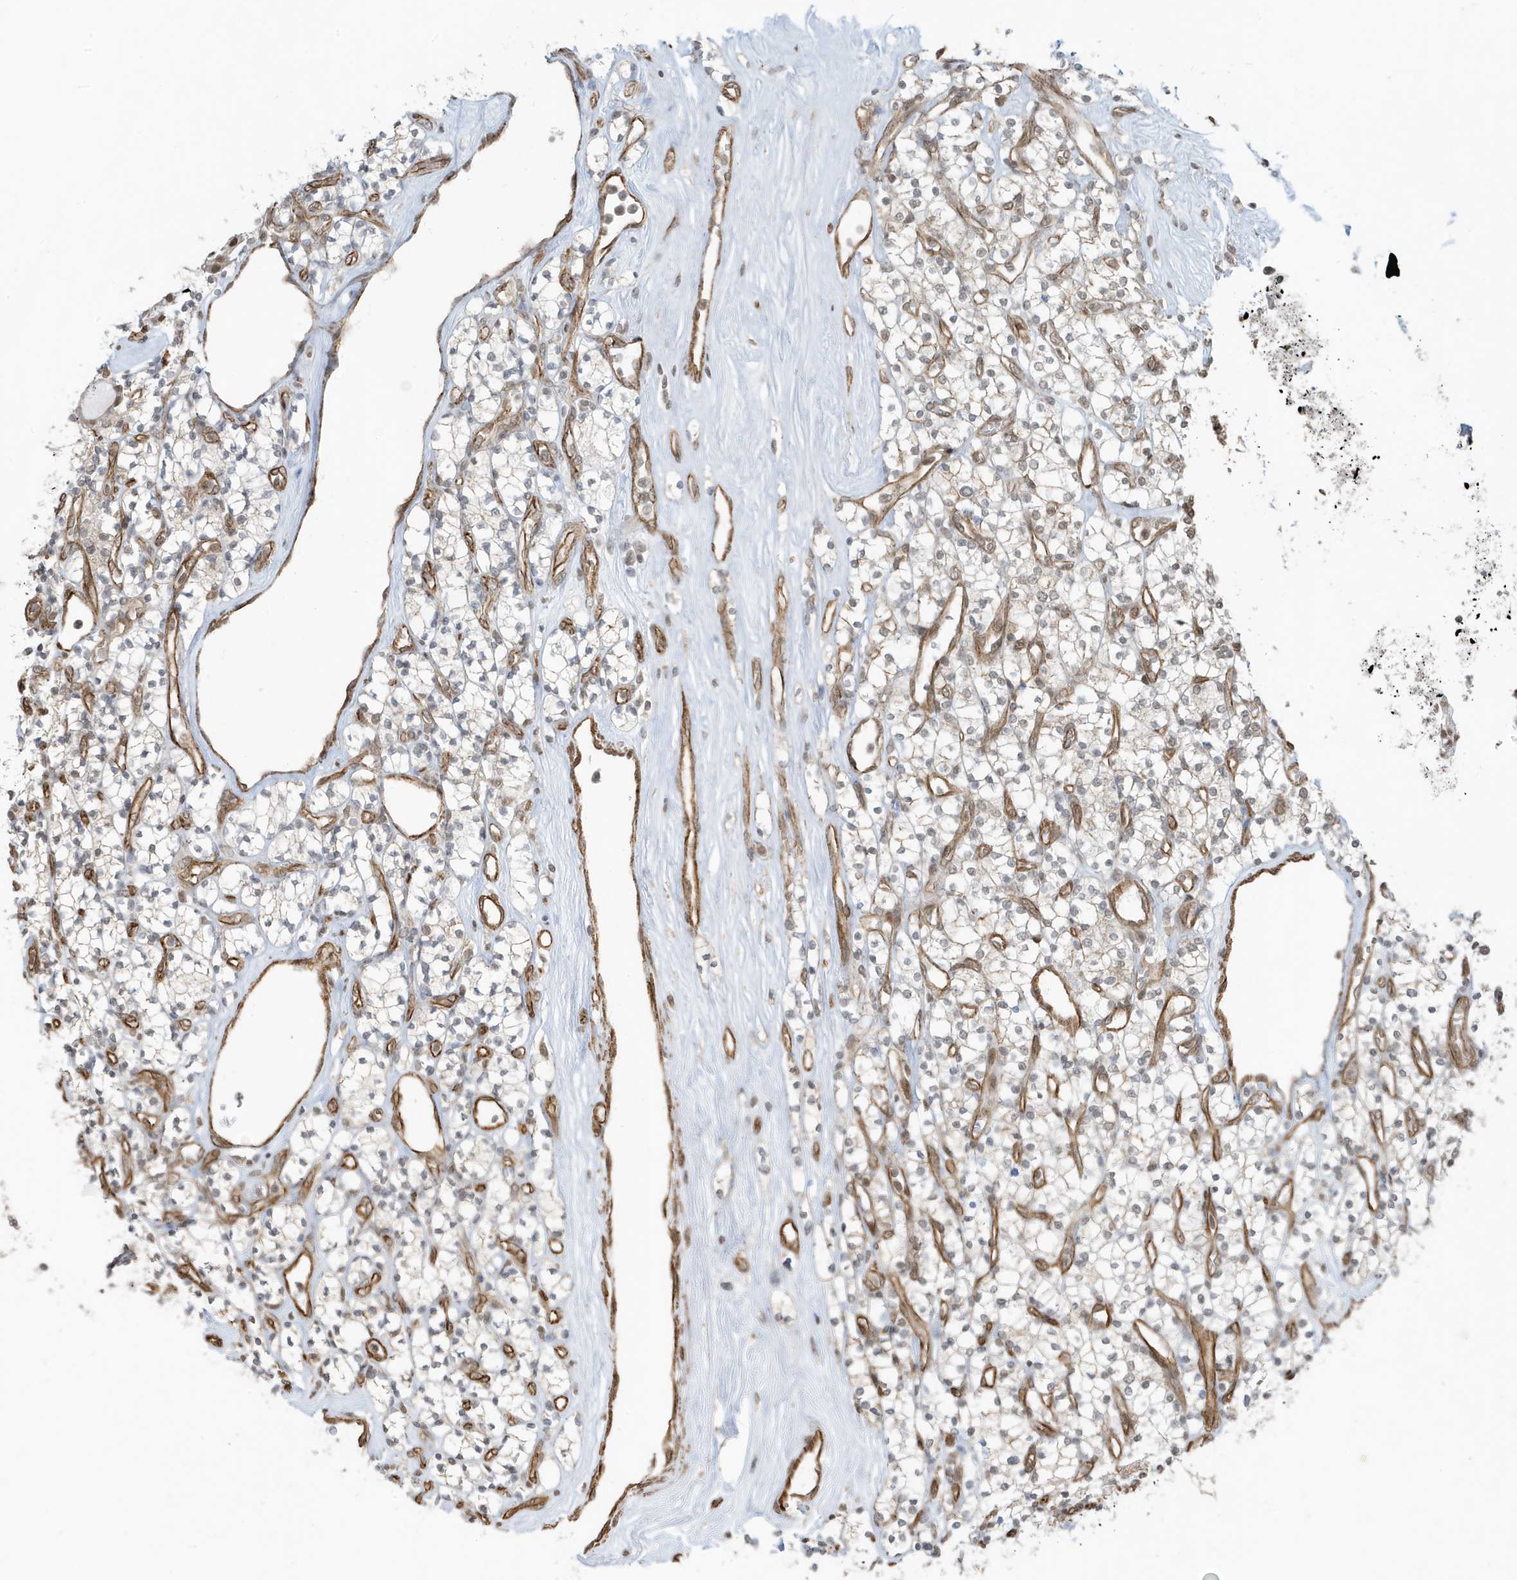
{"staining": {"intensity": "negative", "quantity": "none", "location": "none"}, "tissue": "renal cancer", "cell_type": "Tumor cells", "image_type": "cancer", "snomed": [{"axis": "morphology", "description": "Adenocarcinoma, NOS"}, {"axis": "topography", "description": "Kidney"}], "caption": "Immunohistochemical staining of adenocarcinoma (renal) displays no significant positivity in tumor cells.", "gene": "CHCHD4", "patient": {"sex": "male", "age": 77}}